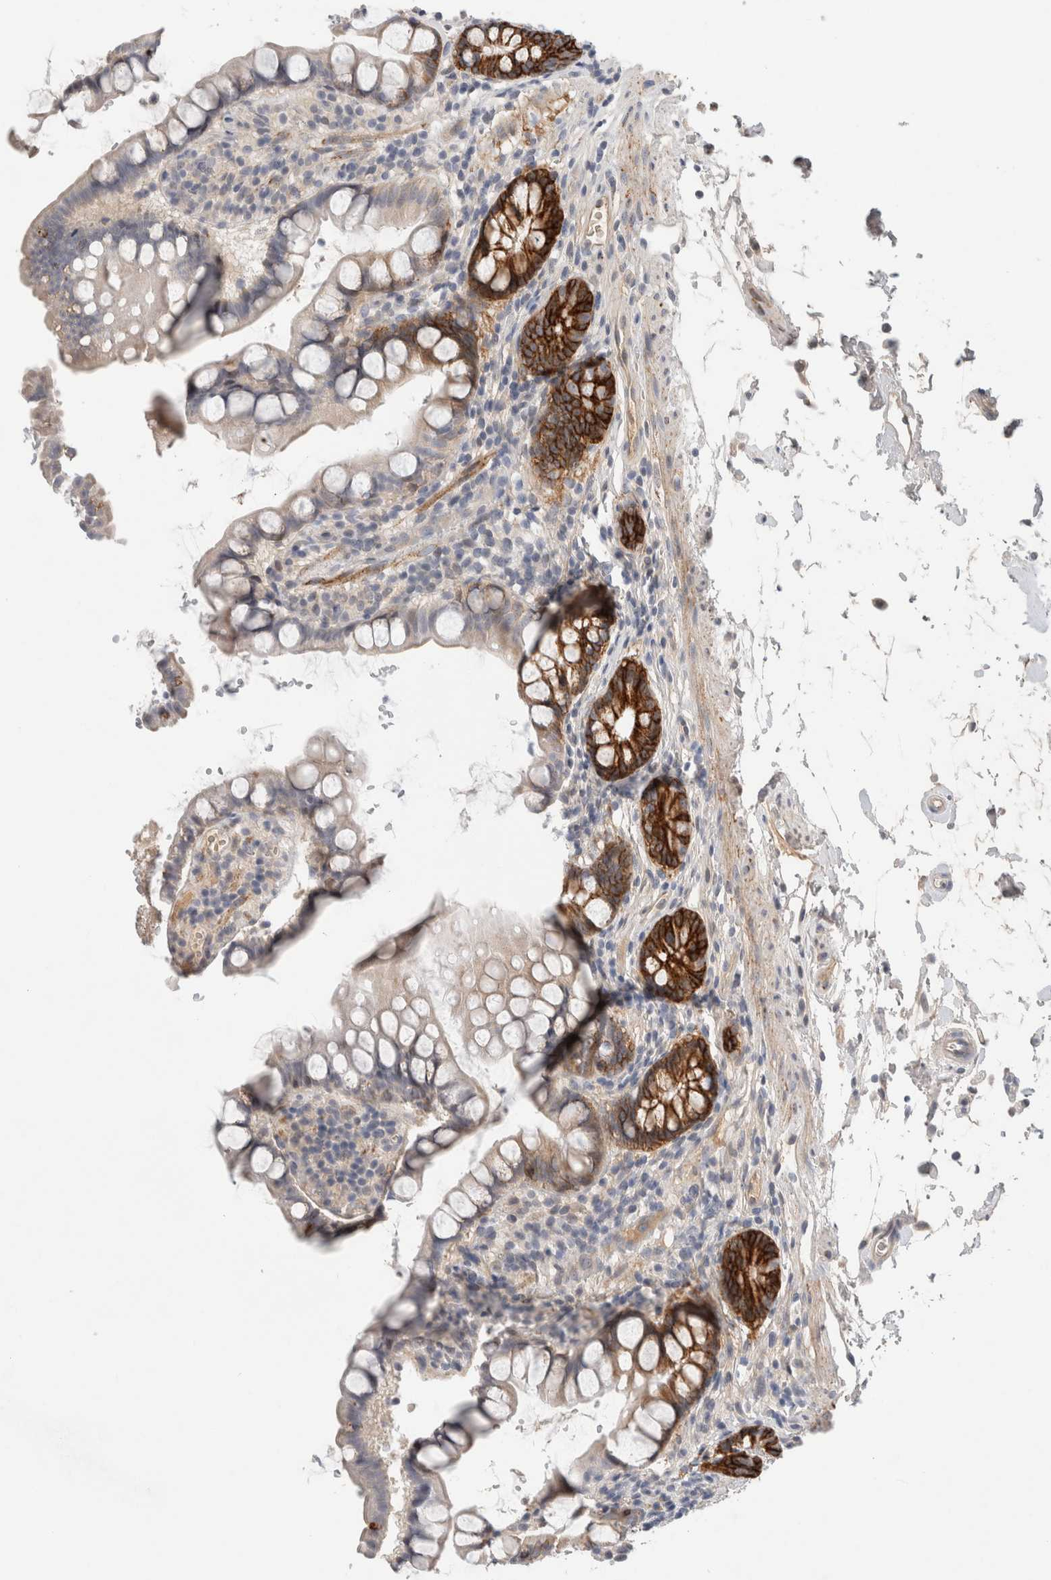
{"staining": {"intensity": "strong", "quantity": "25%-75%", "location": "cytoplasmic/membranous"}, "tissue": "small intestine", "cell_type": "Glandular cells", "image_type": "normal", "snomed": [{"axis": "morphology", "description": "Normal tissue, NOS"}, {"axis": "topography", "description": "Smooth muscle"}, {"axis": "topography", "description": "Small intestine"}], "caption": "Immunohistochemical staining of normal human small intestine reveals strong cytoplasmic/membranous protein expression in about 25%-75% of glandular cells.", "gene": "HCN3", "patient": {"sex": "female", "age": 84}}